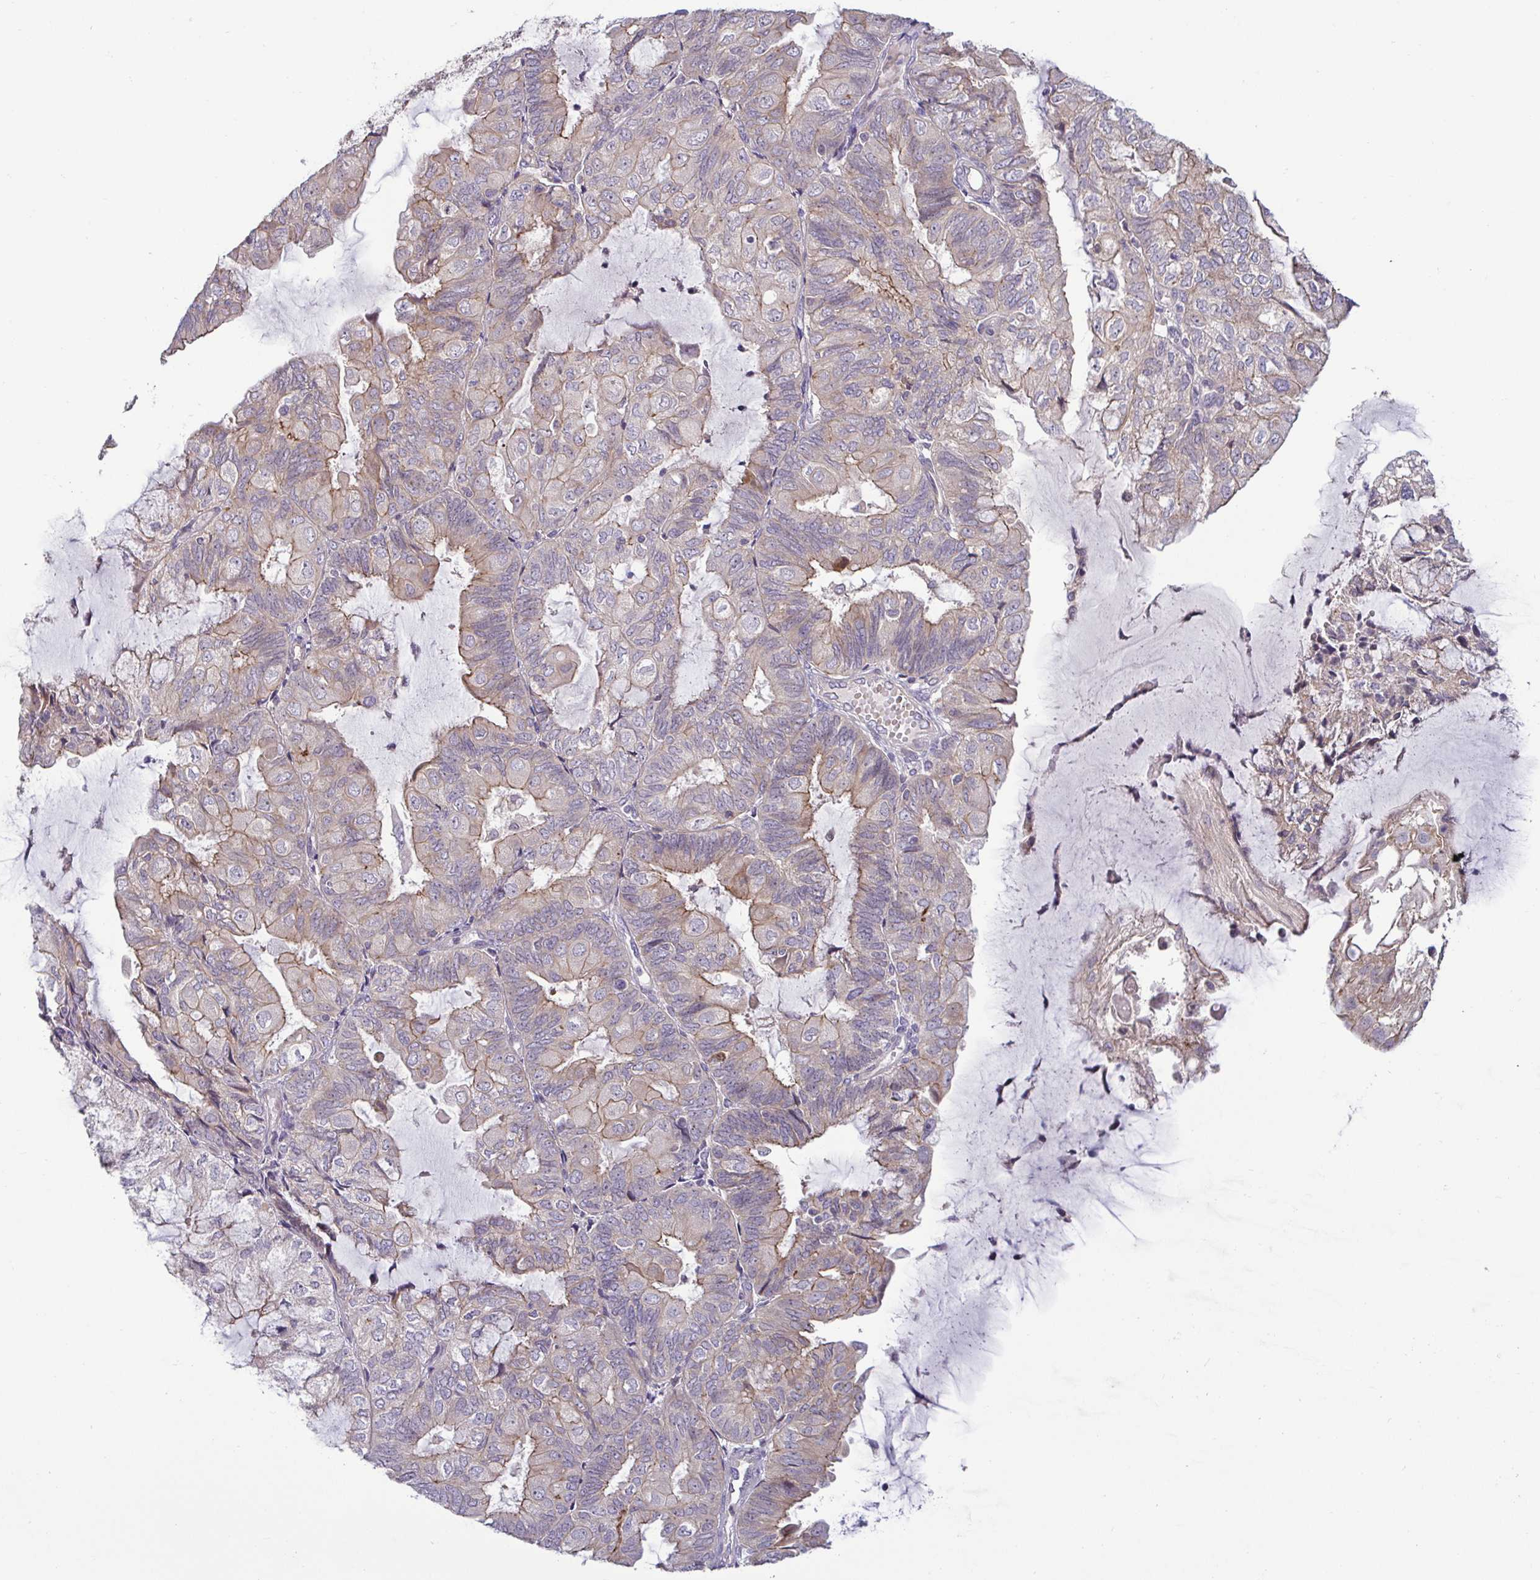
{"staining": {"intensity": "weak", "quantity": "25%-75%", "location": "cytoplasmic/membranous"}, "tissue": "endometrial cancer", "cell_type": "Tumor cells", "image_type": "cancer", "snomed": [{"axis": "morphology", "description": "Adenocarcinoma, NOS"}, {"axis": "topography", "description": "Endometrium"}], "caption": "High-power microscopy captured an immunohistochemistry (IHC) micrograph of endometrial cancer (adenocarcinoma), revealing weak cytoplasmic/membranous positivity in approximately 25%-75% of tumor cells.", "gene": "GSTM1", "patient": {"sex": "female", "age": 81}}